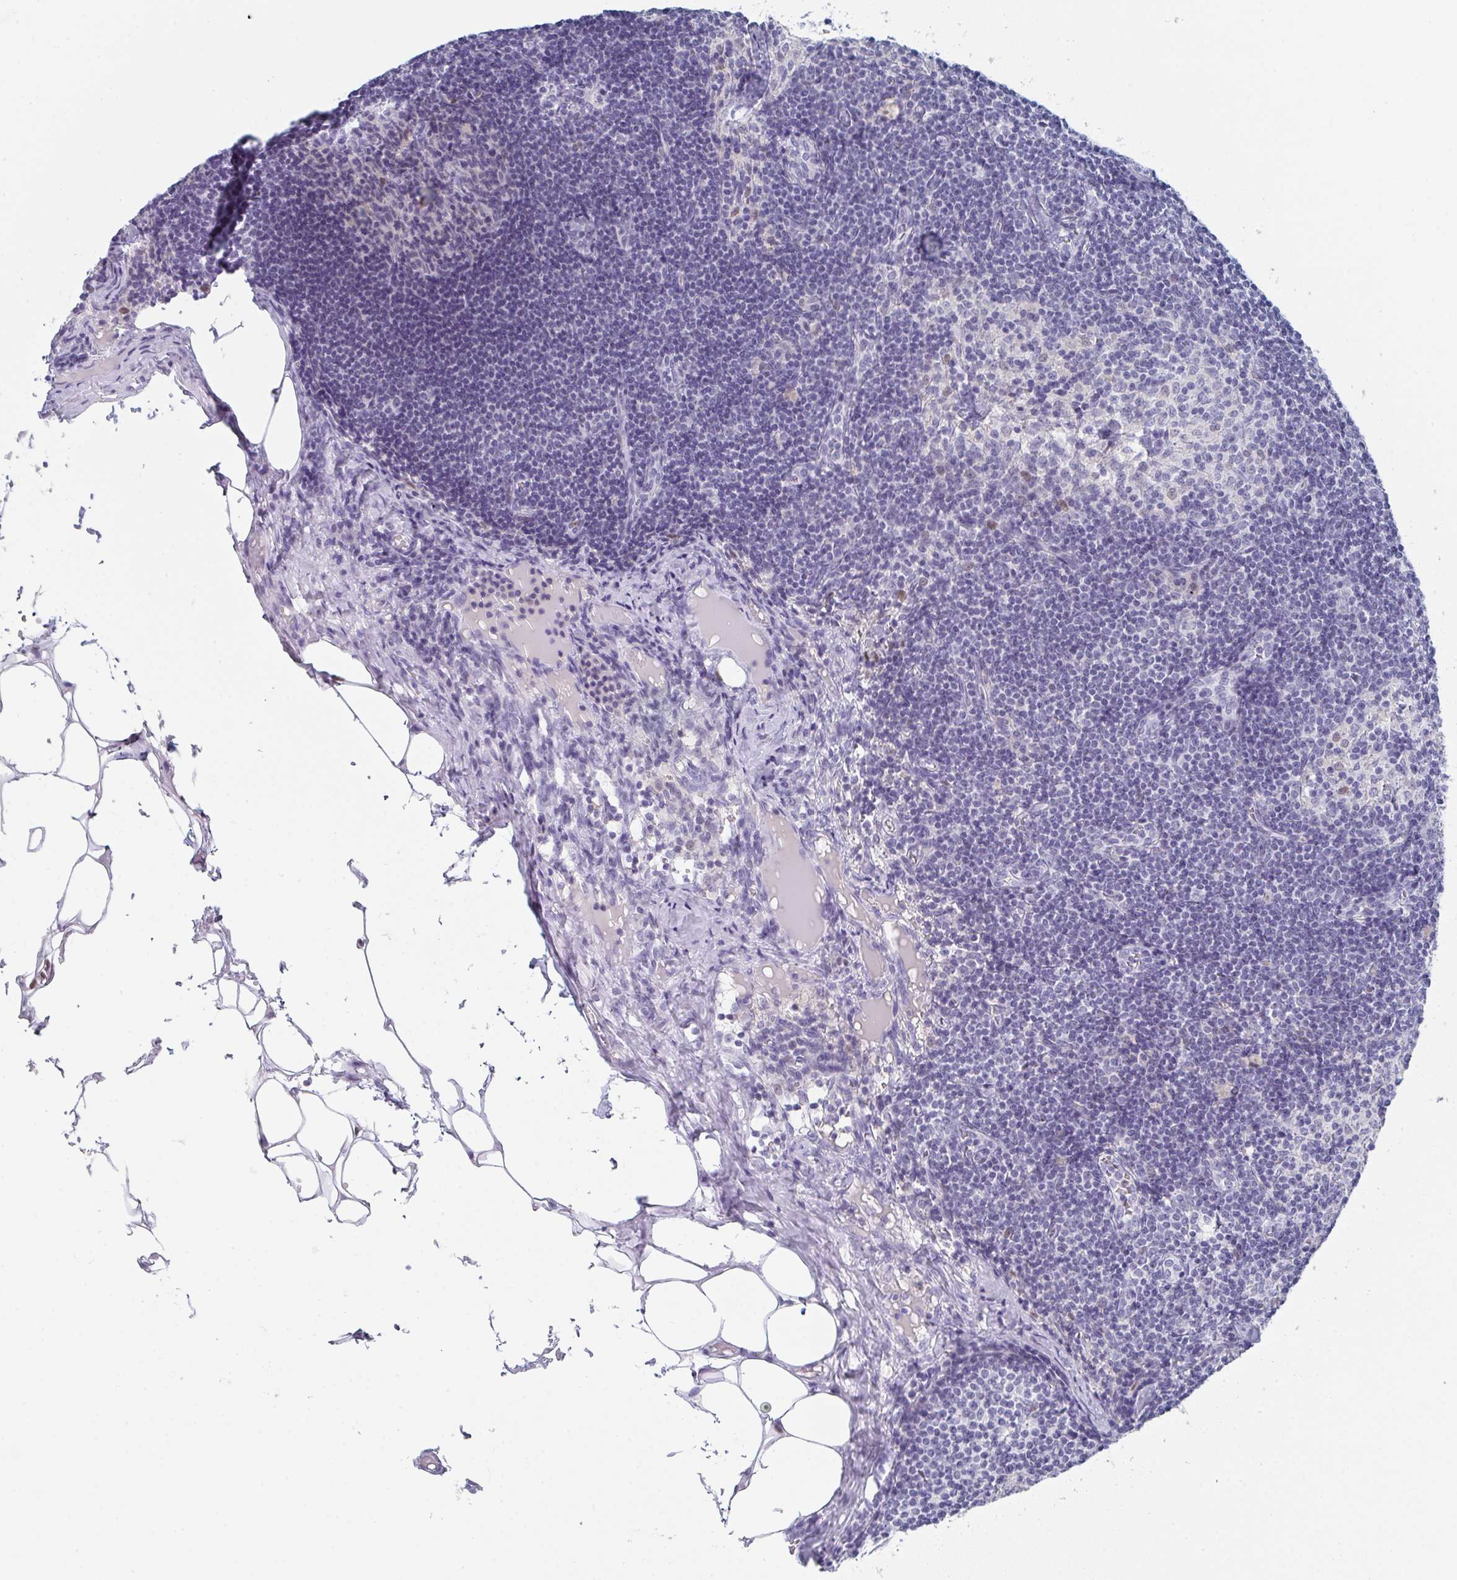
{"staining": {"intensity": "negative", "quantity": "none", "location": "none"}, "tissue": "lymph node", "cell_type": "Germinal center cells", "image_type": "normal", "snomed": [{"axis": "morphology", "description": "Normal tissue, NOS"}, {"axis": "topography", "description": "Lymph node"}], "caption": "A micrograph of lymph node stained for a protein exhibits no brown staining in germinal center cells. The staining is performed using DAB brown chromogen with nuclei counter-stained in using hematoxylin.", "gene": "RUBCN", "patient": {"sex": "female", "age": 31}}